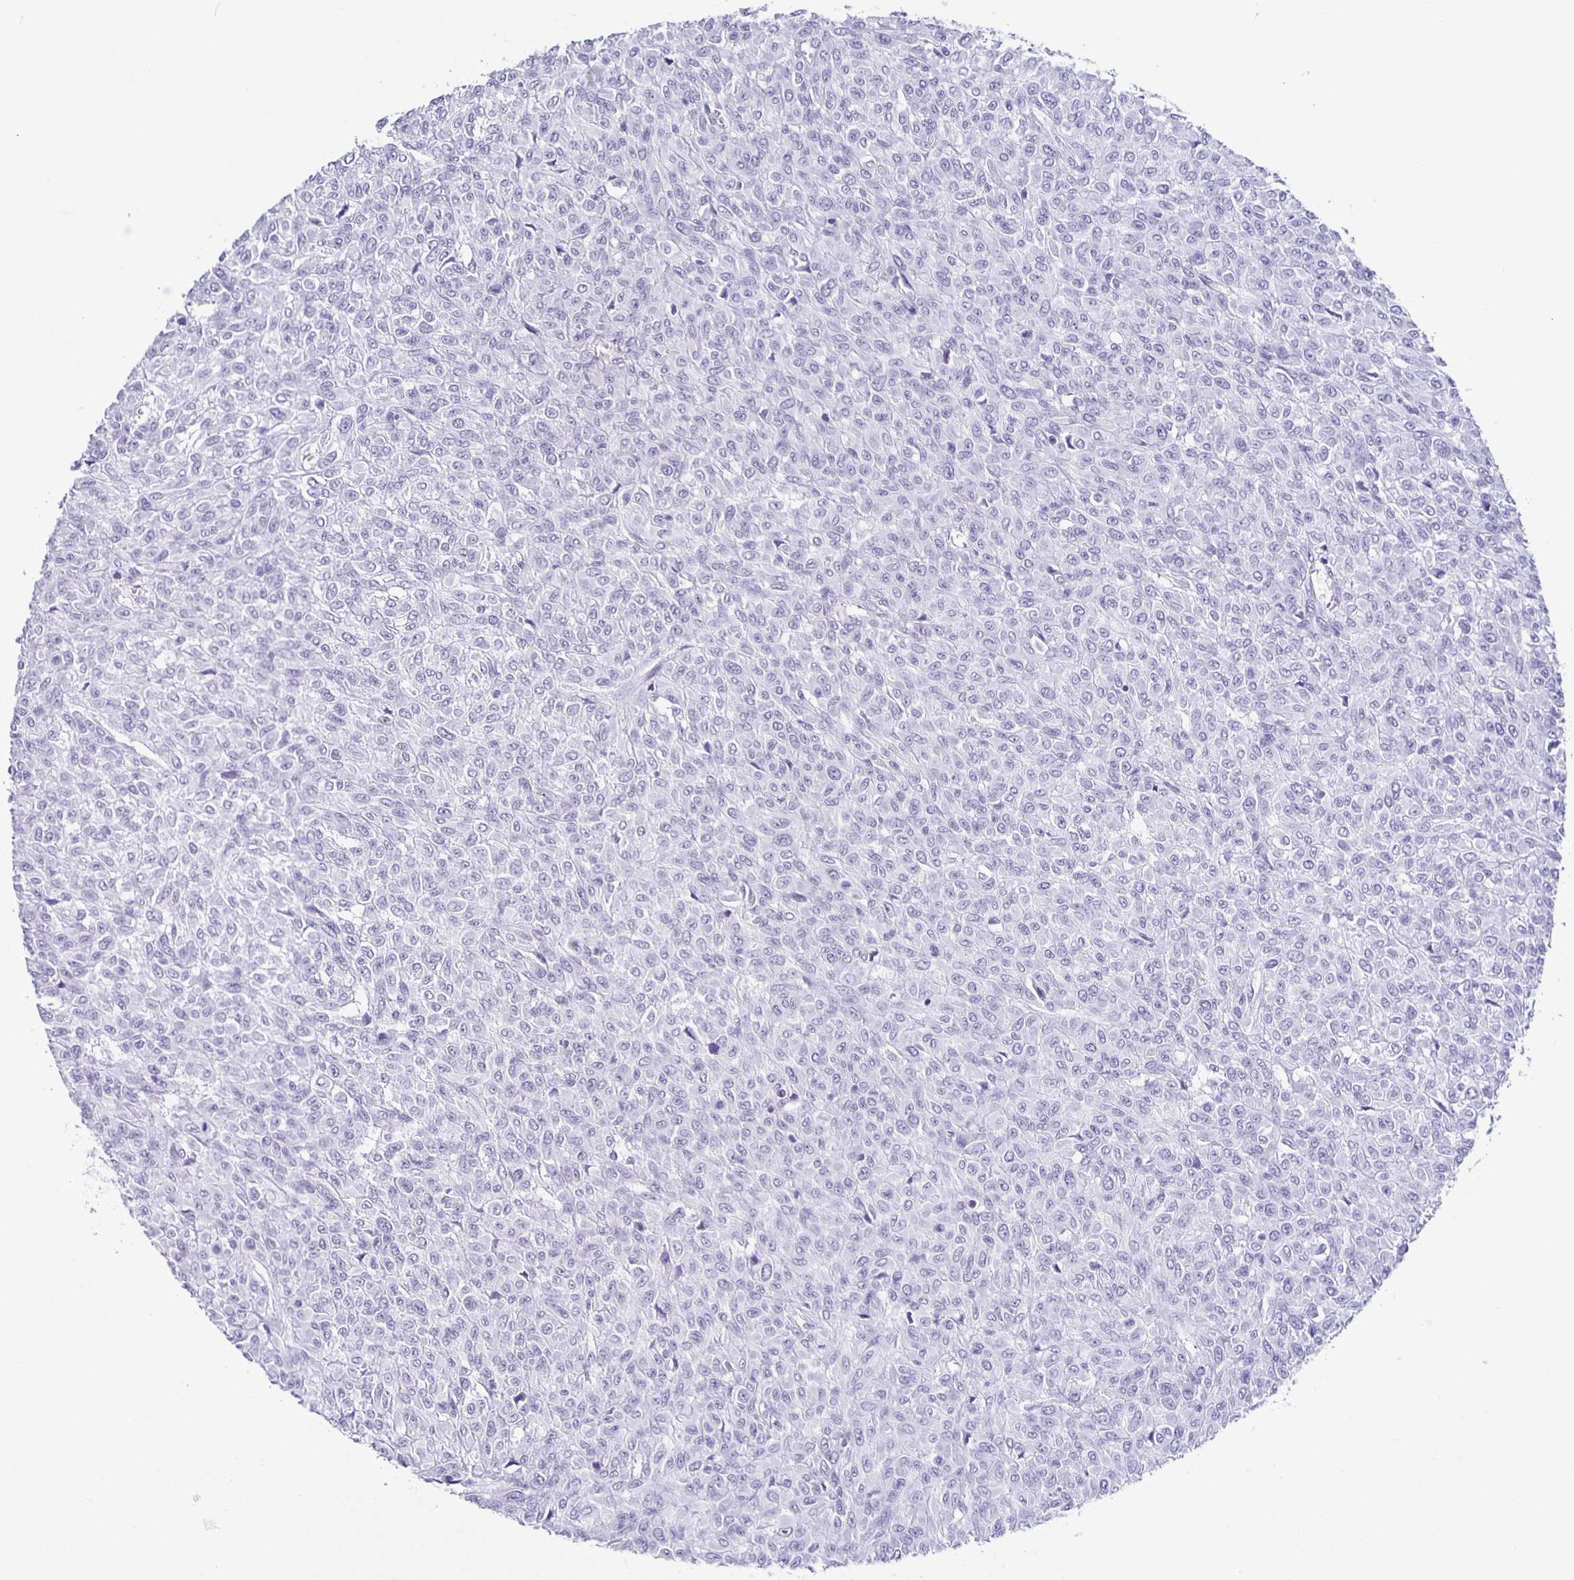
{"staining": {"intensity": "negative", "quantity": "none", "location": "none"}, "tissue": "renal cancer", "cell_type": "Tumor cells", "image_type": "cancer", "snomed": [{"axis": "morphology", "description": "Adenocarcinoma, NOS"}, {"axis": "topography", "description": "Kidney"}], "caption": "The image displays no staining of tumor cells in renal cancer.", "gene": "TPPP", "patient": {"sex": "male", "age": 58}}